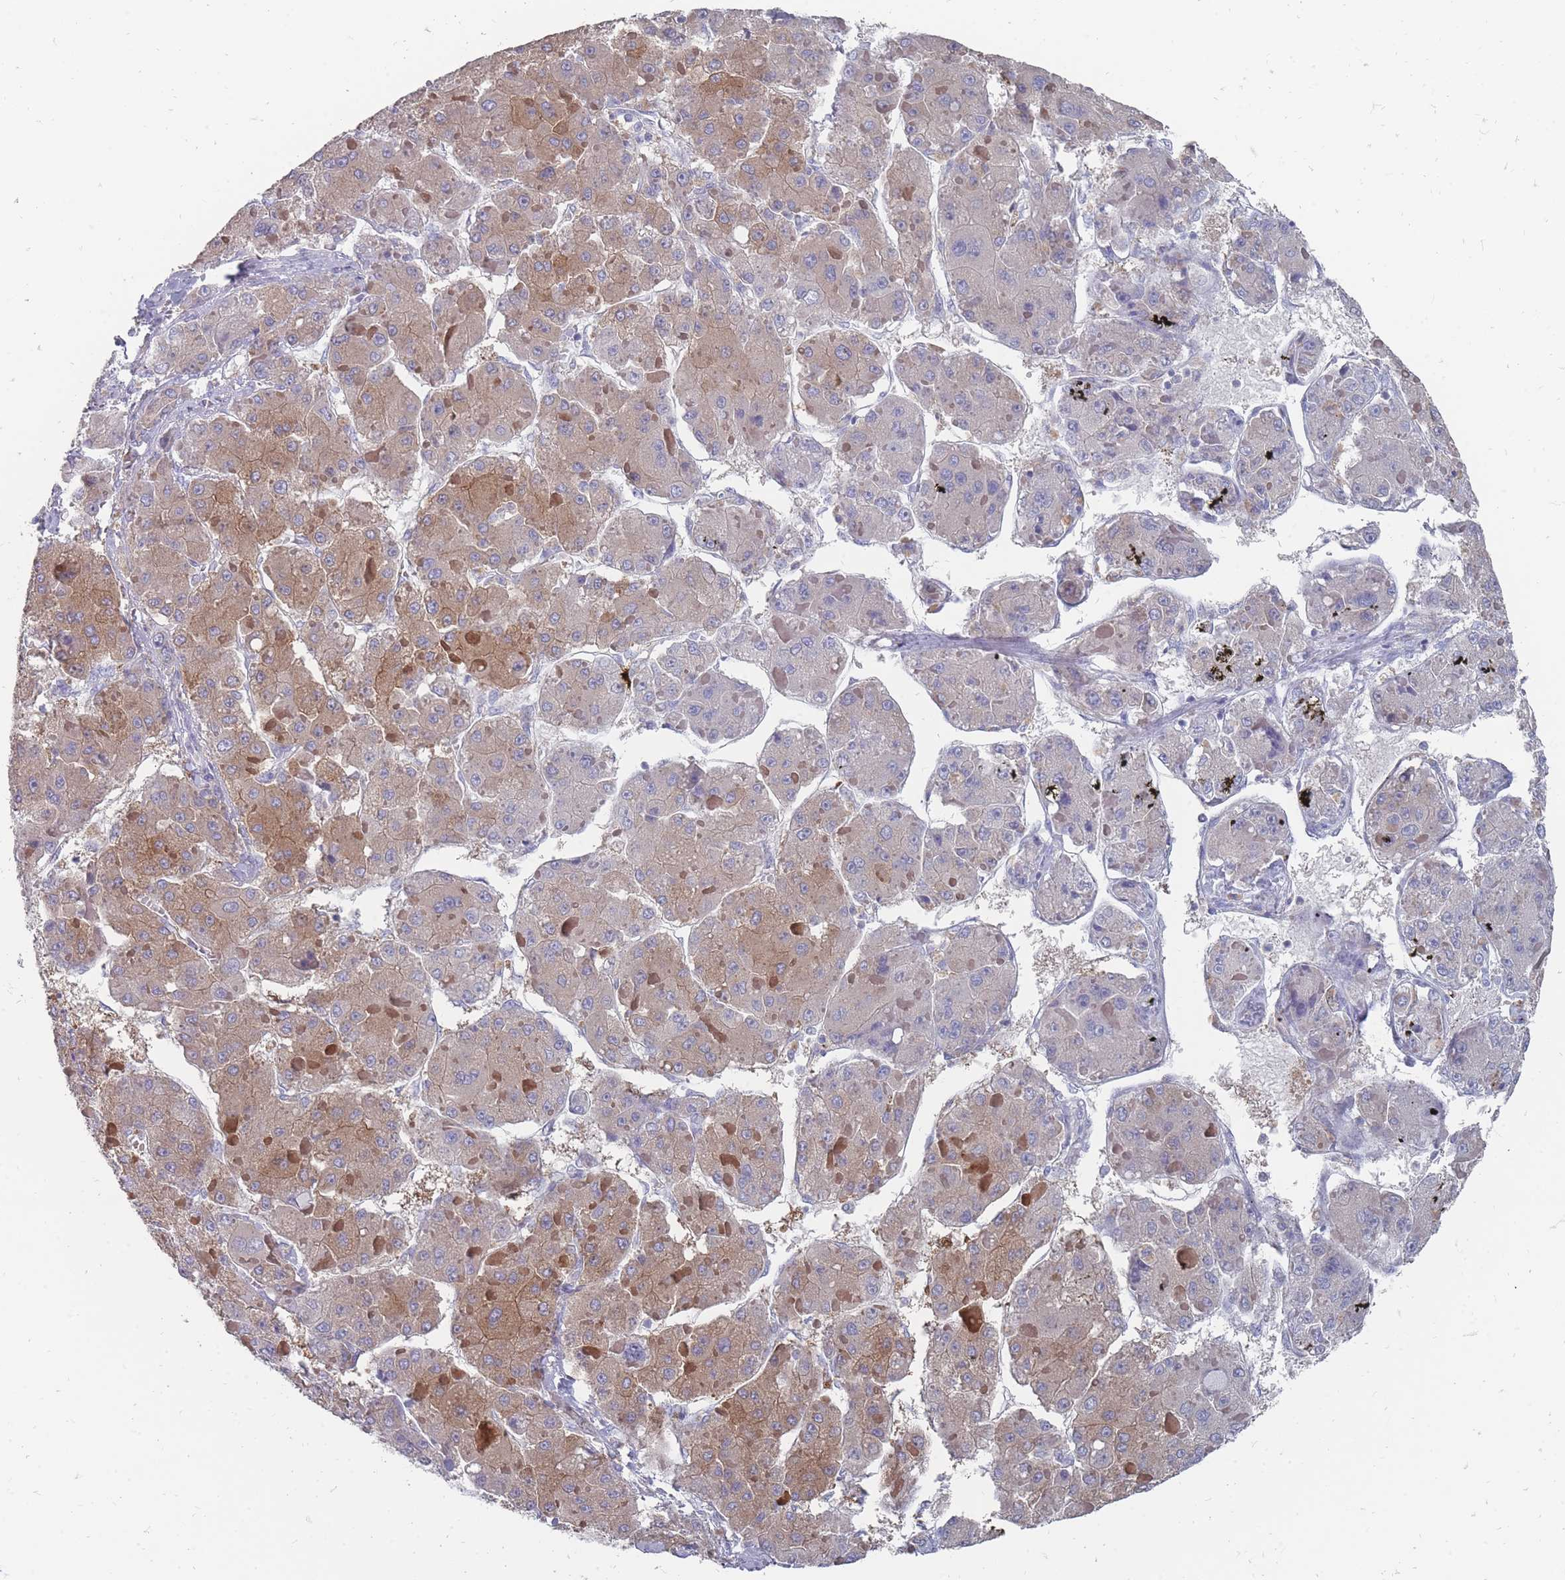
{"staining": {"intensity": "moderate", "quantity": "25%-75%", "location": "cytoplasmic/membranous"}, "tissue": "liver cancer", "cell_type": "Tumor cells", "image_type": "cancer", "snomed": [{"axis": "morphology", "description": "Carcinoma, Hepatocellular, NOS"}, {"axis": "topography", "description": "Liver"}], "caption": "Liver cancer stained for a protein demonstrates moderate cytoplasmic/membranous positivity in tumor cells.", "gene": "OTULINL", "patient": {"sex": "female", "age": 73}}